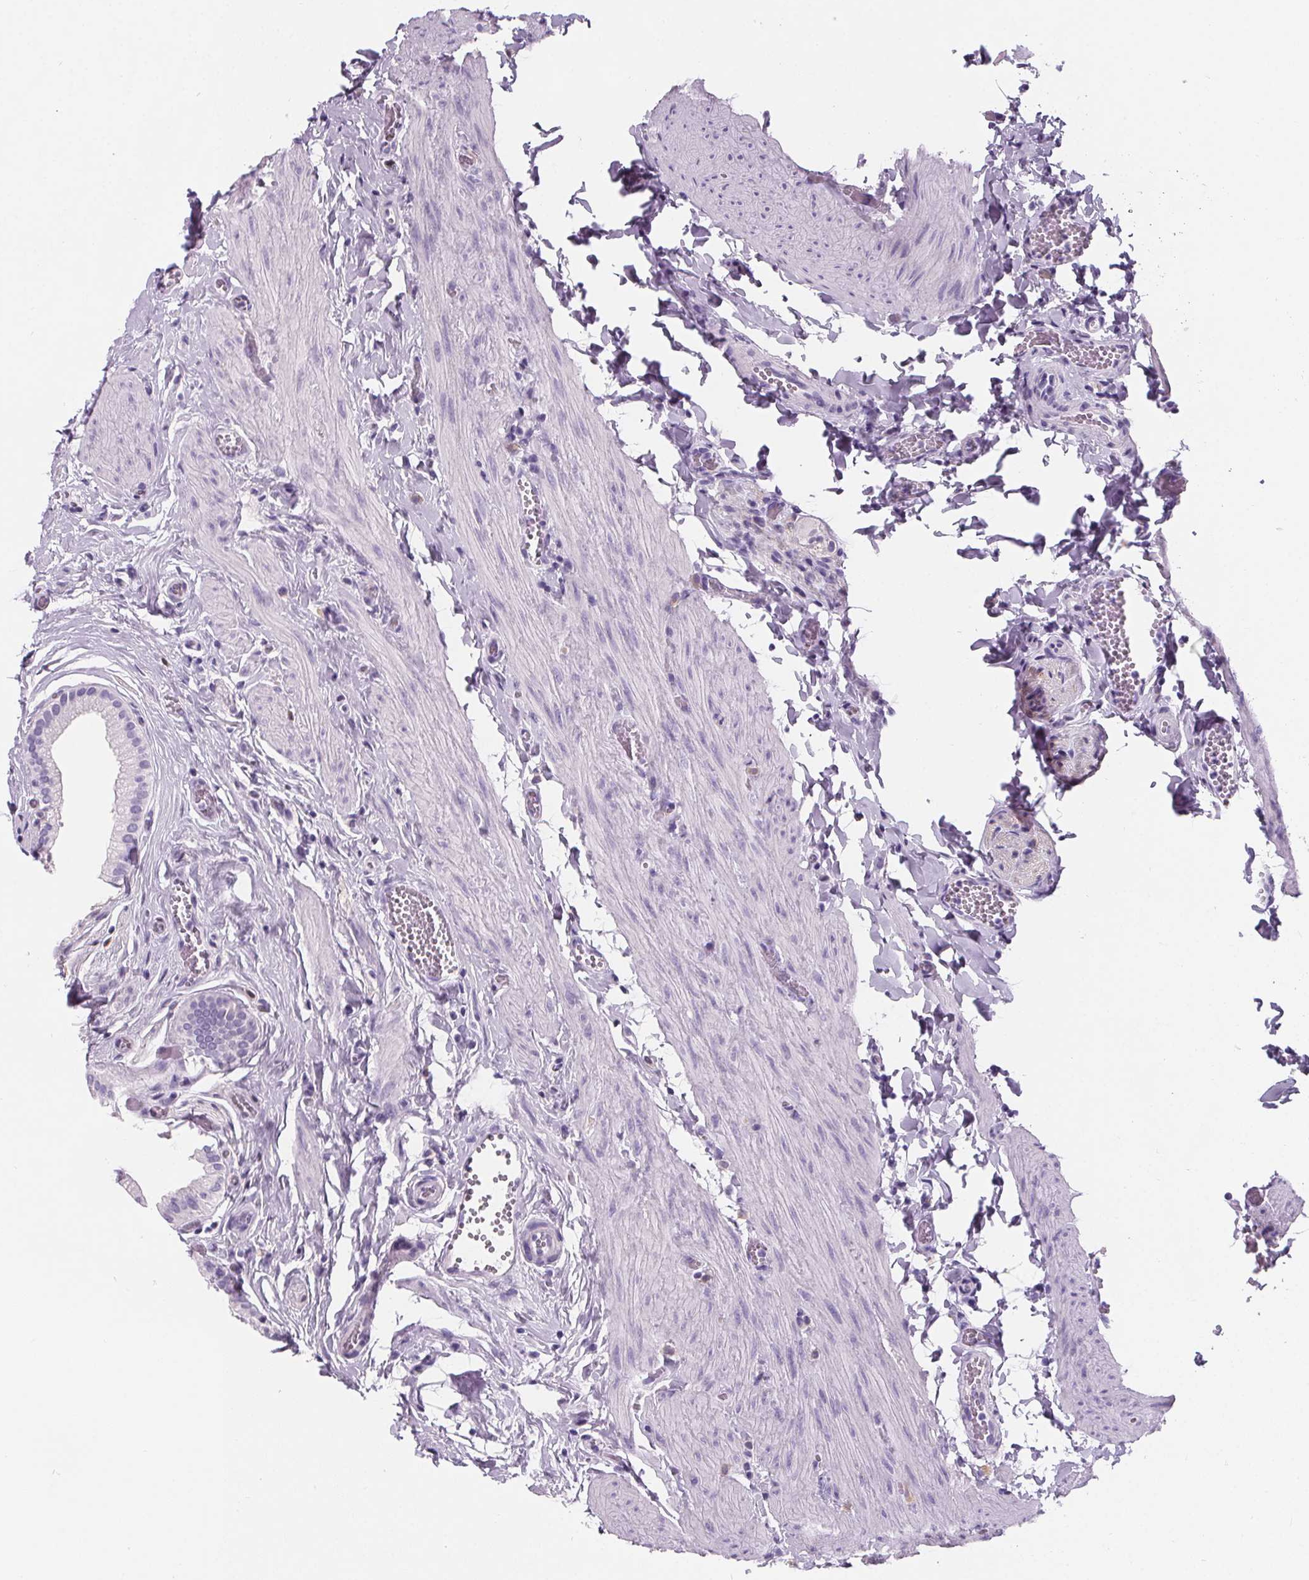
{"staining": {"intensity": "negative", "quantity": "none", "location": "none"}, "tissue": "gallbladder", "cell_type": "Glandular cells", "image_type": "normal", "snomed": [{"axis": "morphology", "description": "Normal tissue, NOS"}, {"axis": "topography", "description": "Gallbladder"}, {"axis": "topography", "description": "Peripheral nerve tissue"}], "caption": "This is a photomicrograph of IHC staining of normal gallbladder, which shows no positivity in glandular cells. Brightfield microscopy of IHC stained with DAB (3,3'-diaminobenzidine) (brown) and hematoxylin (blue), captured at high magnification.", "gene": "ADRB1", "patient": {"sex": "male", "age": 17}}